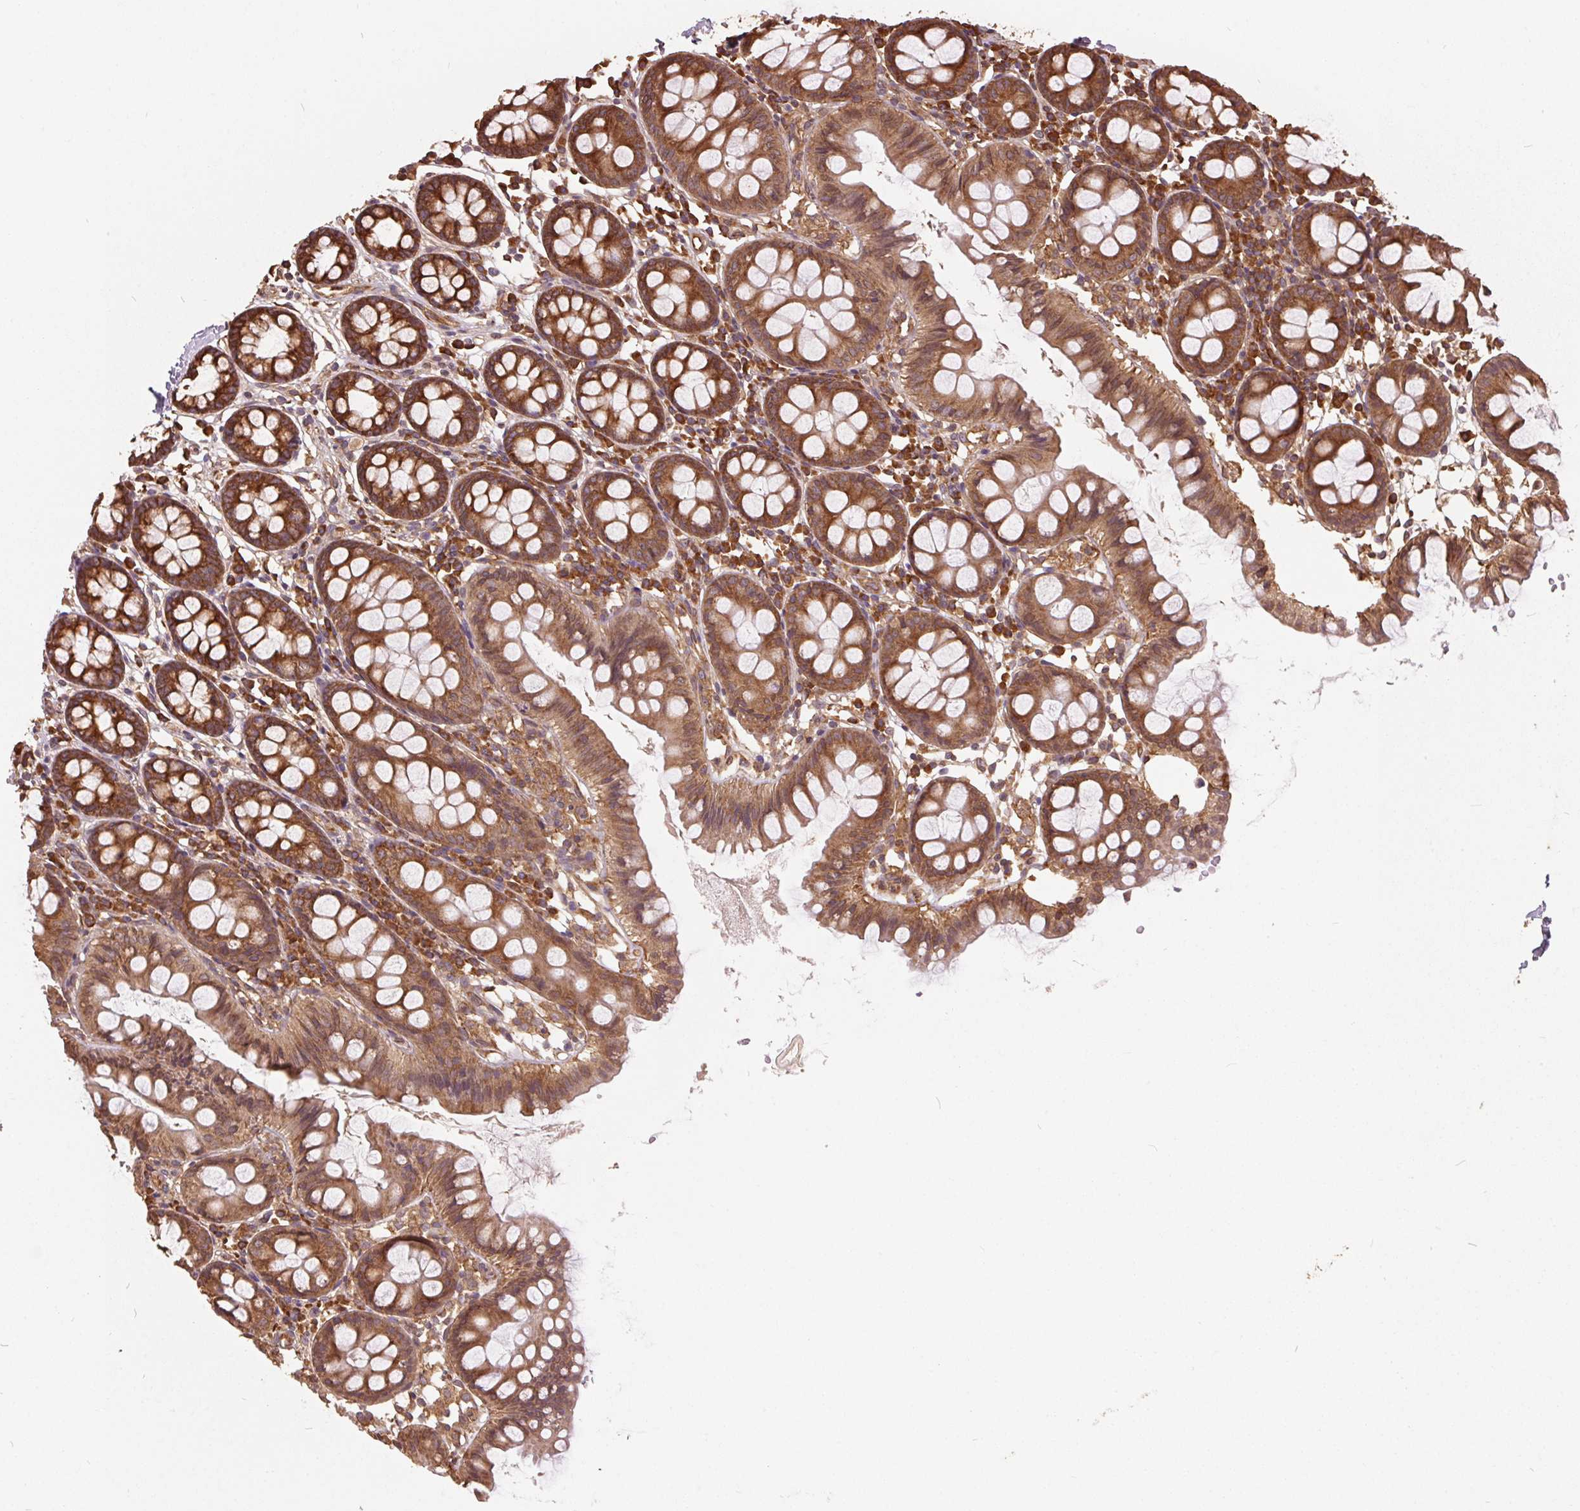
{"staining": {"intensity": "strong", "quantity": ">75%", "location": "cytoplasmic/membranous"}, "tissue": "colon", "cell_type": "Endothelial cells", "image_type": "normal", "snomed": [{"axis": "morphology", "description": "Normal tissue, NOS"}, {"axis": "topography", "description": "Colon"}], "caption": "Immunohistochemistry (IHC) micrograph of benign colon: colon stained using immunohistochemistry demonstrates high levels of strong protein expression localized specifically in the cytoplasmic/membranous of endothelial cells, appearing as a cytoplasmic/membranous brown color.", "gene": "EIF2S1", "patient": {"sex": "female", "age": 84}}